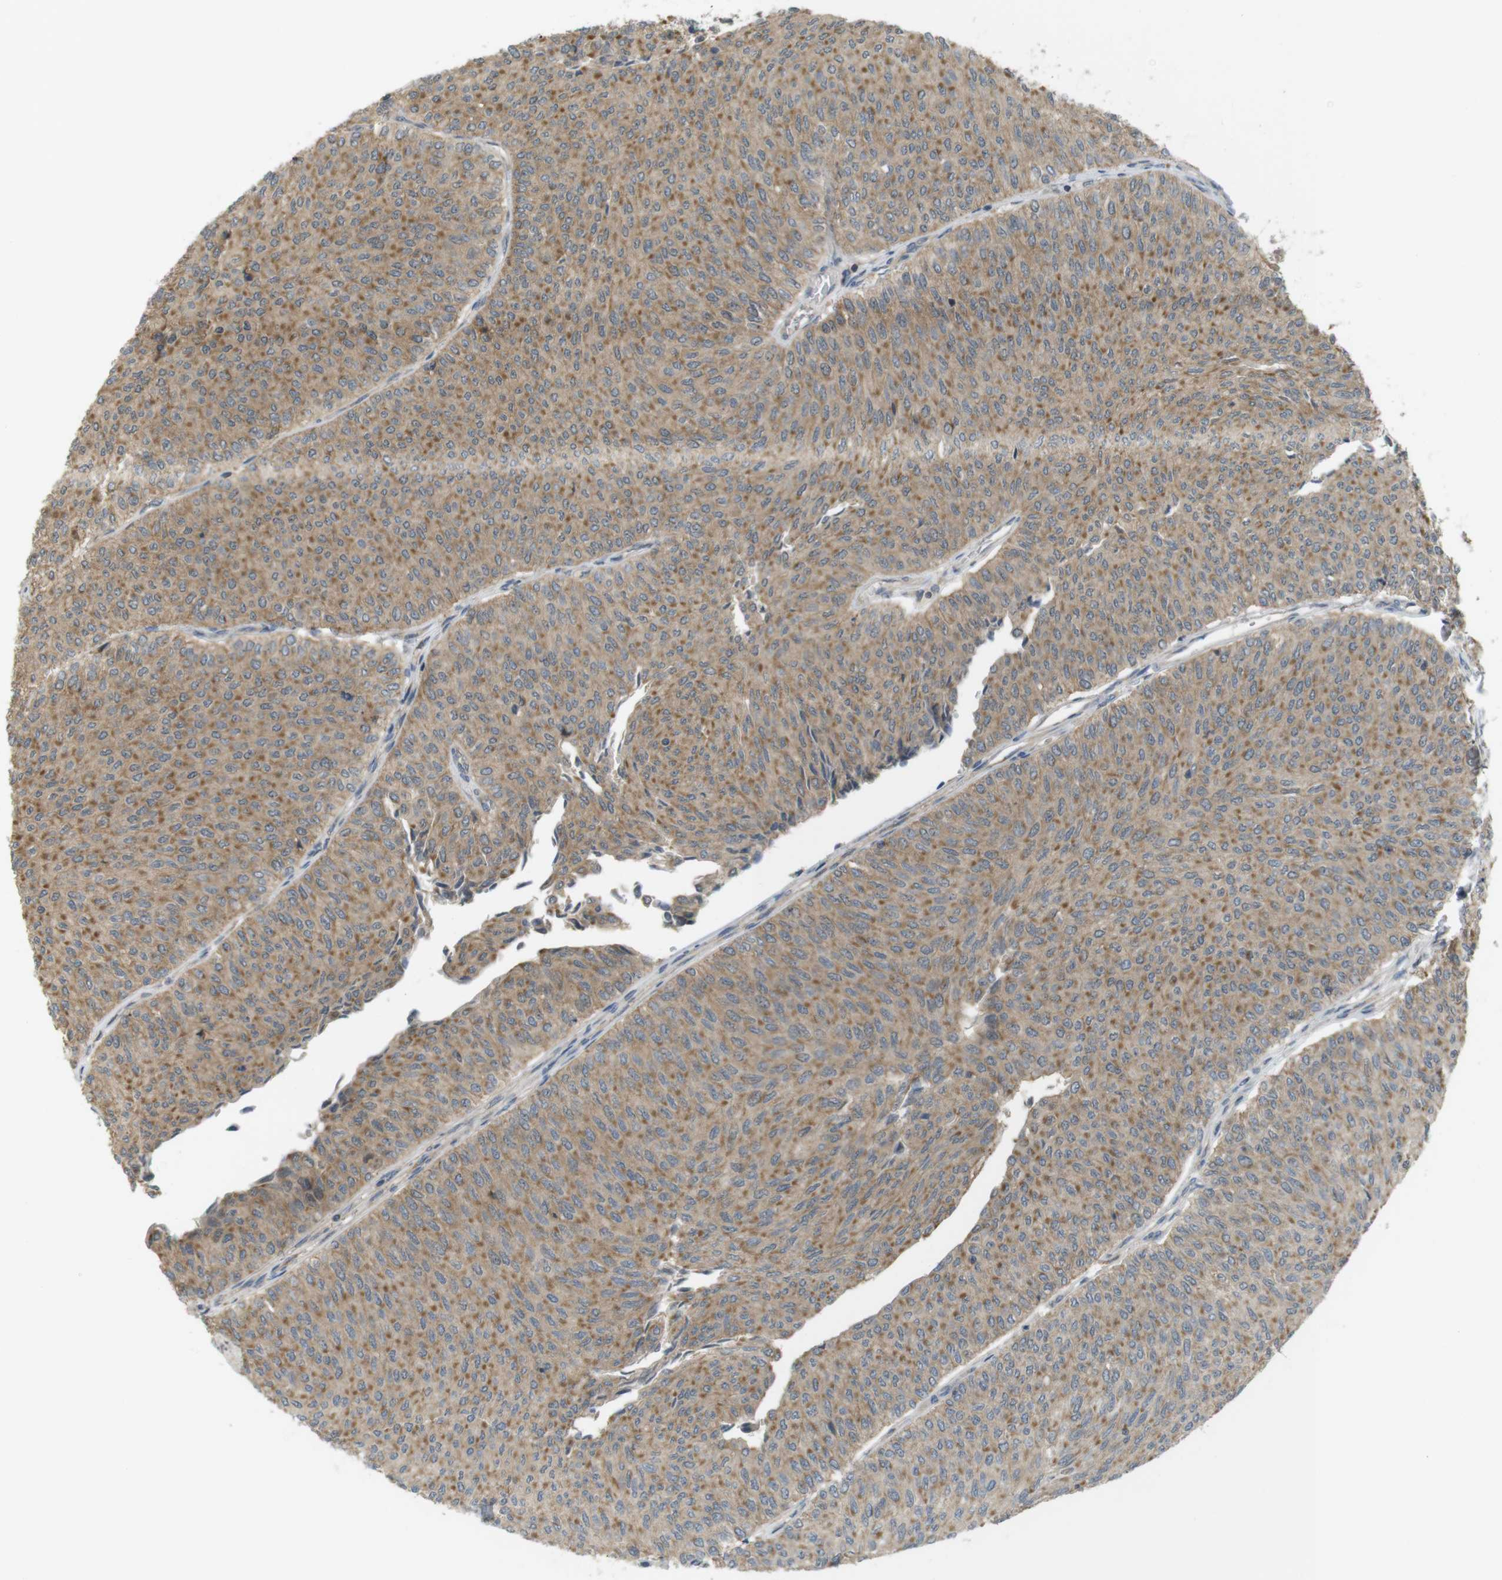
{"staining": {"intensity": "moderate", "quantity": ">75%", "location": "cytoplasmic/membranous"}, "tissue": "urothelial cancer", "cell_type": "Tumor cells", "image_type": "cancer", "snomed": [{"axis": "morphology", "description": "Urothelial carcinoma, Low grade"}, {"axis": "topography", "description": "Urinary bladder"}], "caption": "Immunohistochemical staining of low-grade urothelial carcinoma exhibits moderate cytoplasmic/membranous protein expression in about >75% of tumor cells.", "gene": "RNF130", "patient": {"sex": "male", "age": 78}}